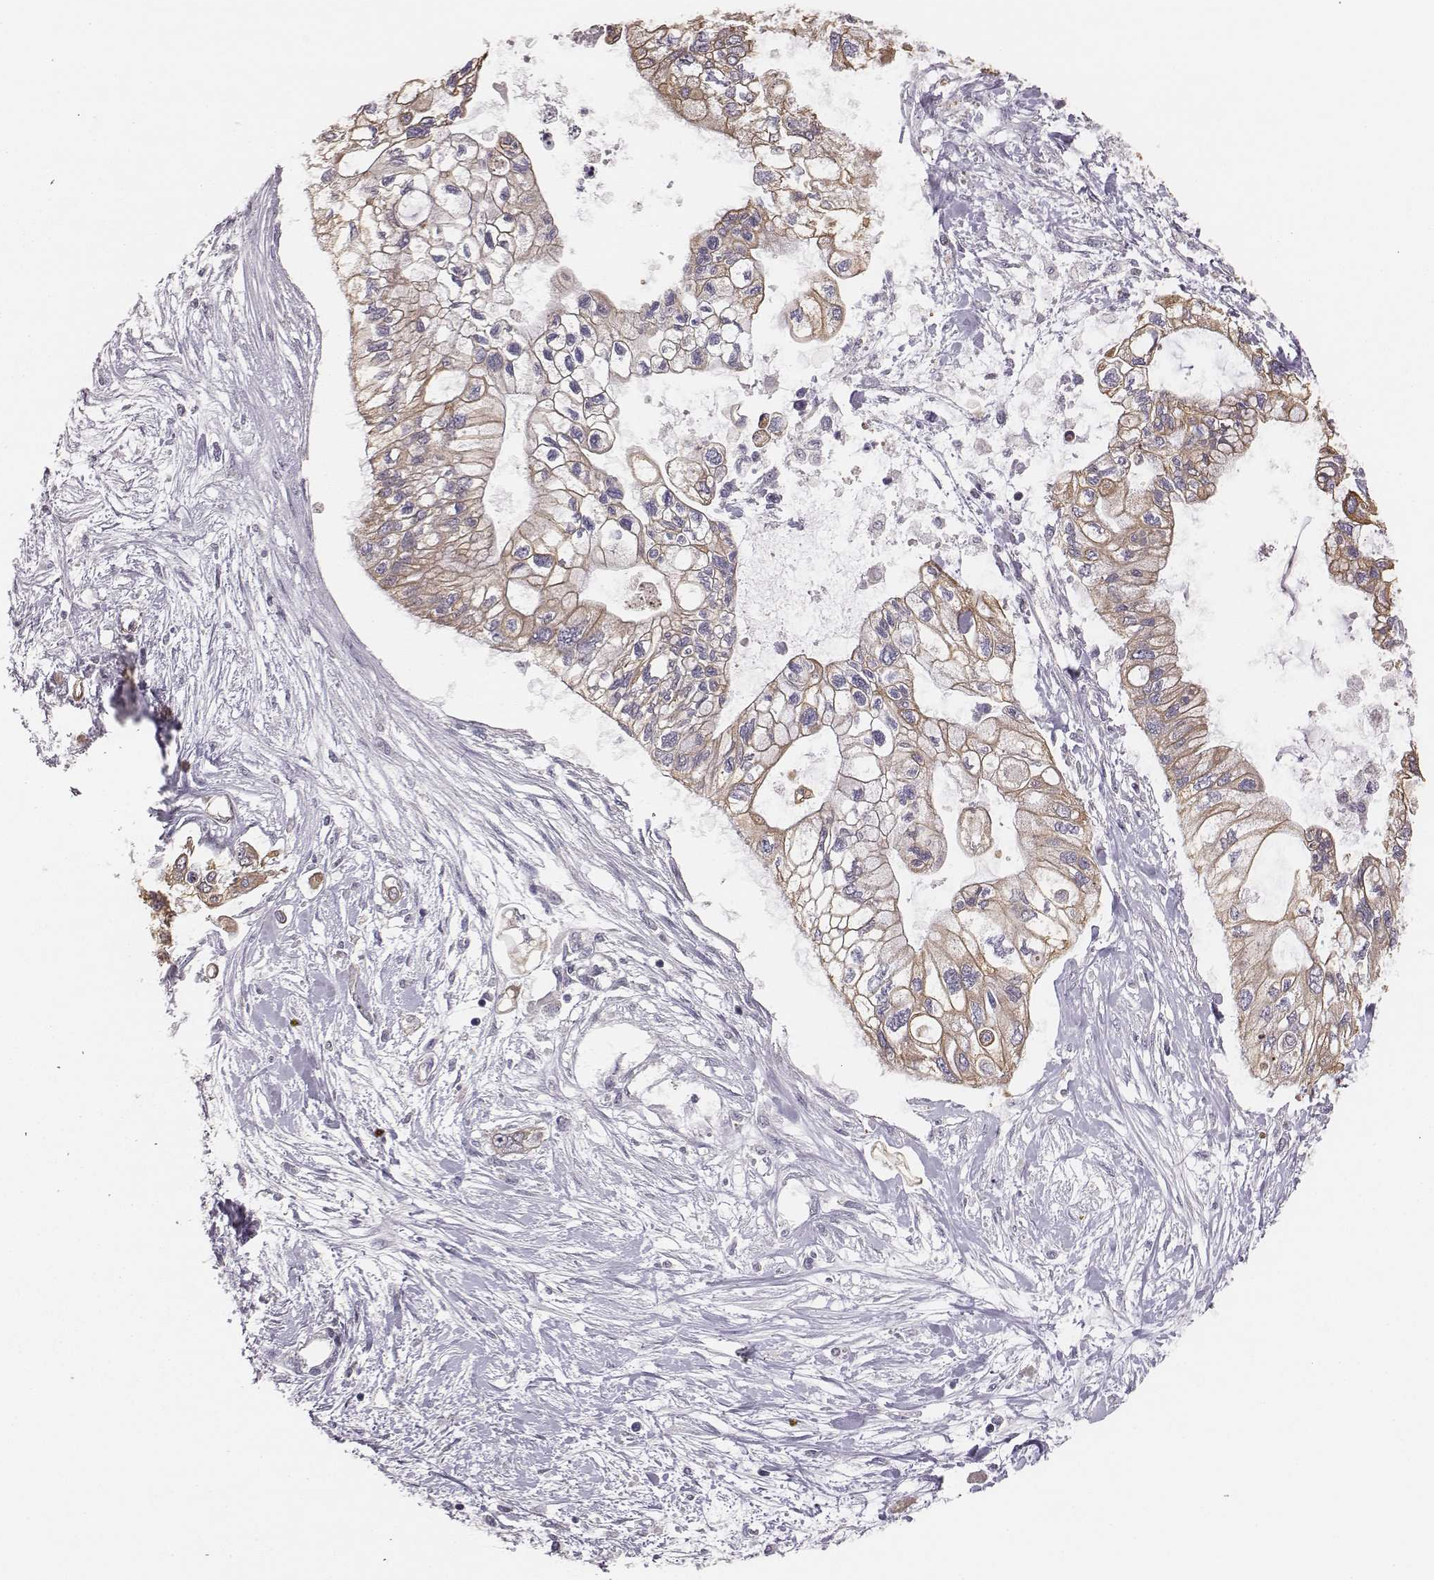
{"staining": {"intensity": "weak", "quantity": ">75%", "location": "cytoplasmic/membranous"}, "tissue": "pancreatic cancer", "cell_type": "Tumor cells", "image_type": "cancer", "snomed": [{"axis": "morphology", "description": "Adenocarcinoma, NOS"}, {"axis": "topography", "description": "Pancreas"}], "caption": "Brown immunohistochemical staining in pancreatic adenocarcinoma displays weak cytoplasmic/membranous staining in approximately >75% of tumor cells.", "gene": "HAVCR1", "patient": {"sex": "female", "age": 77}}